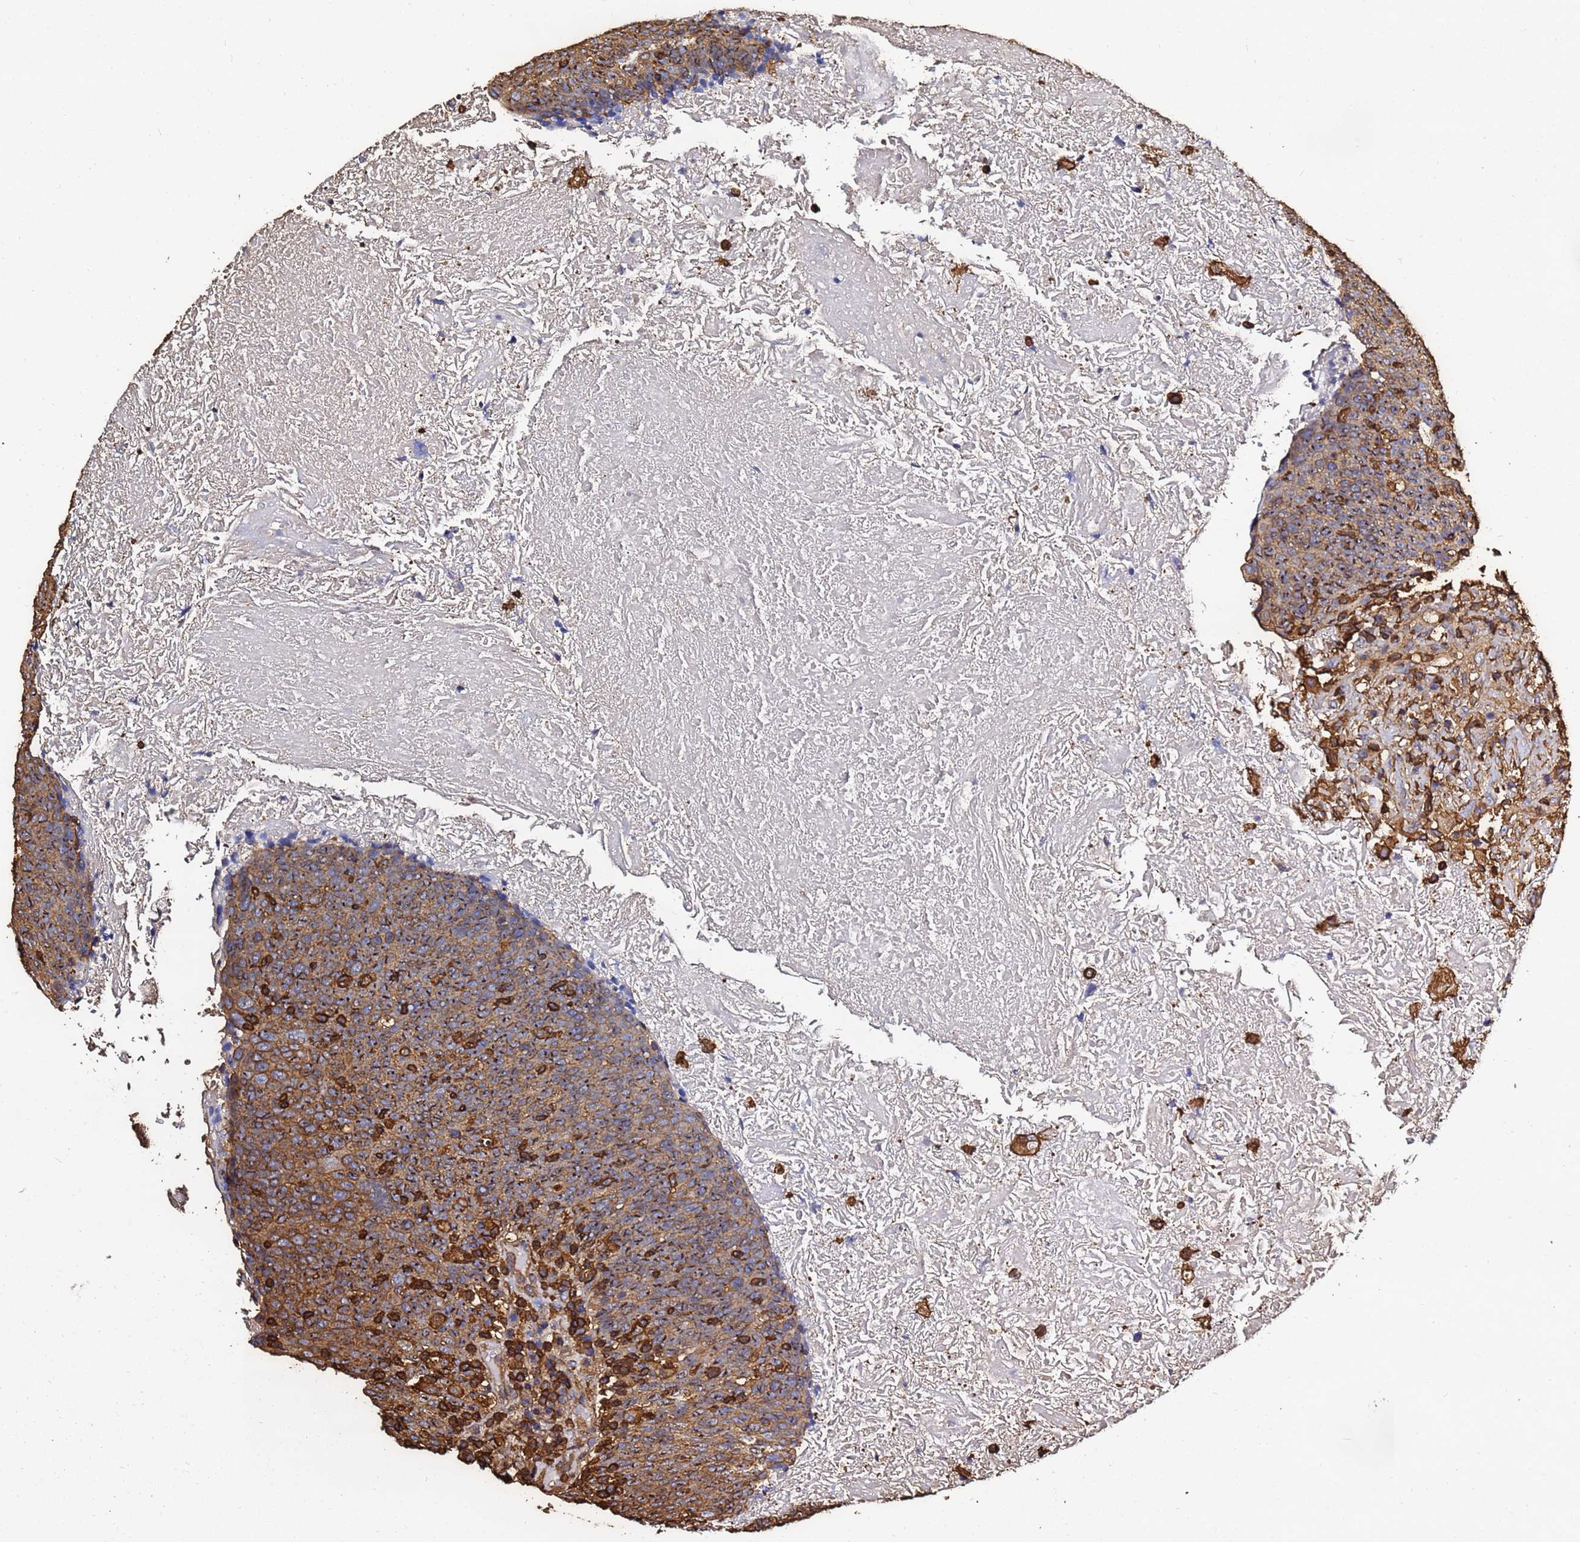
{"staining": {"intensity": "moderate", "quantity": ">75%", "location": "cytoplasmic/membranous"}, "tissue": "head and neck cancer", "cell_type": "Tumor cells", "image_type": "cancer", "snomed": [{"axis": "morphology", "description": "Squamous cell carcinoma, NOS"}, {"axis": "morphology", "description": "Squamous cell carcinoma, metastatic, NOS"}, {"axis": "topography", "description": "Lymph node"}, {"axis": "topography", "description": "Head-Neck"}], "caption": "A micrograph of human head and neck metastatic squamous cell carcinoma stained for a protein exhibits moderate cytoplasmic/membranous brown staining in tumor cells.", "gene": "ACTB", "patient": {"sex": "male", "age": 62}}